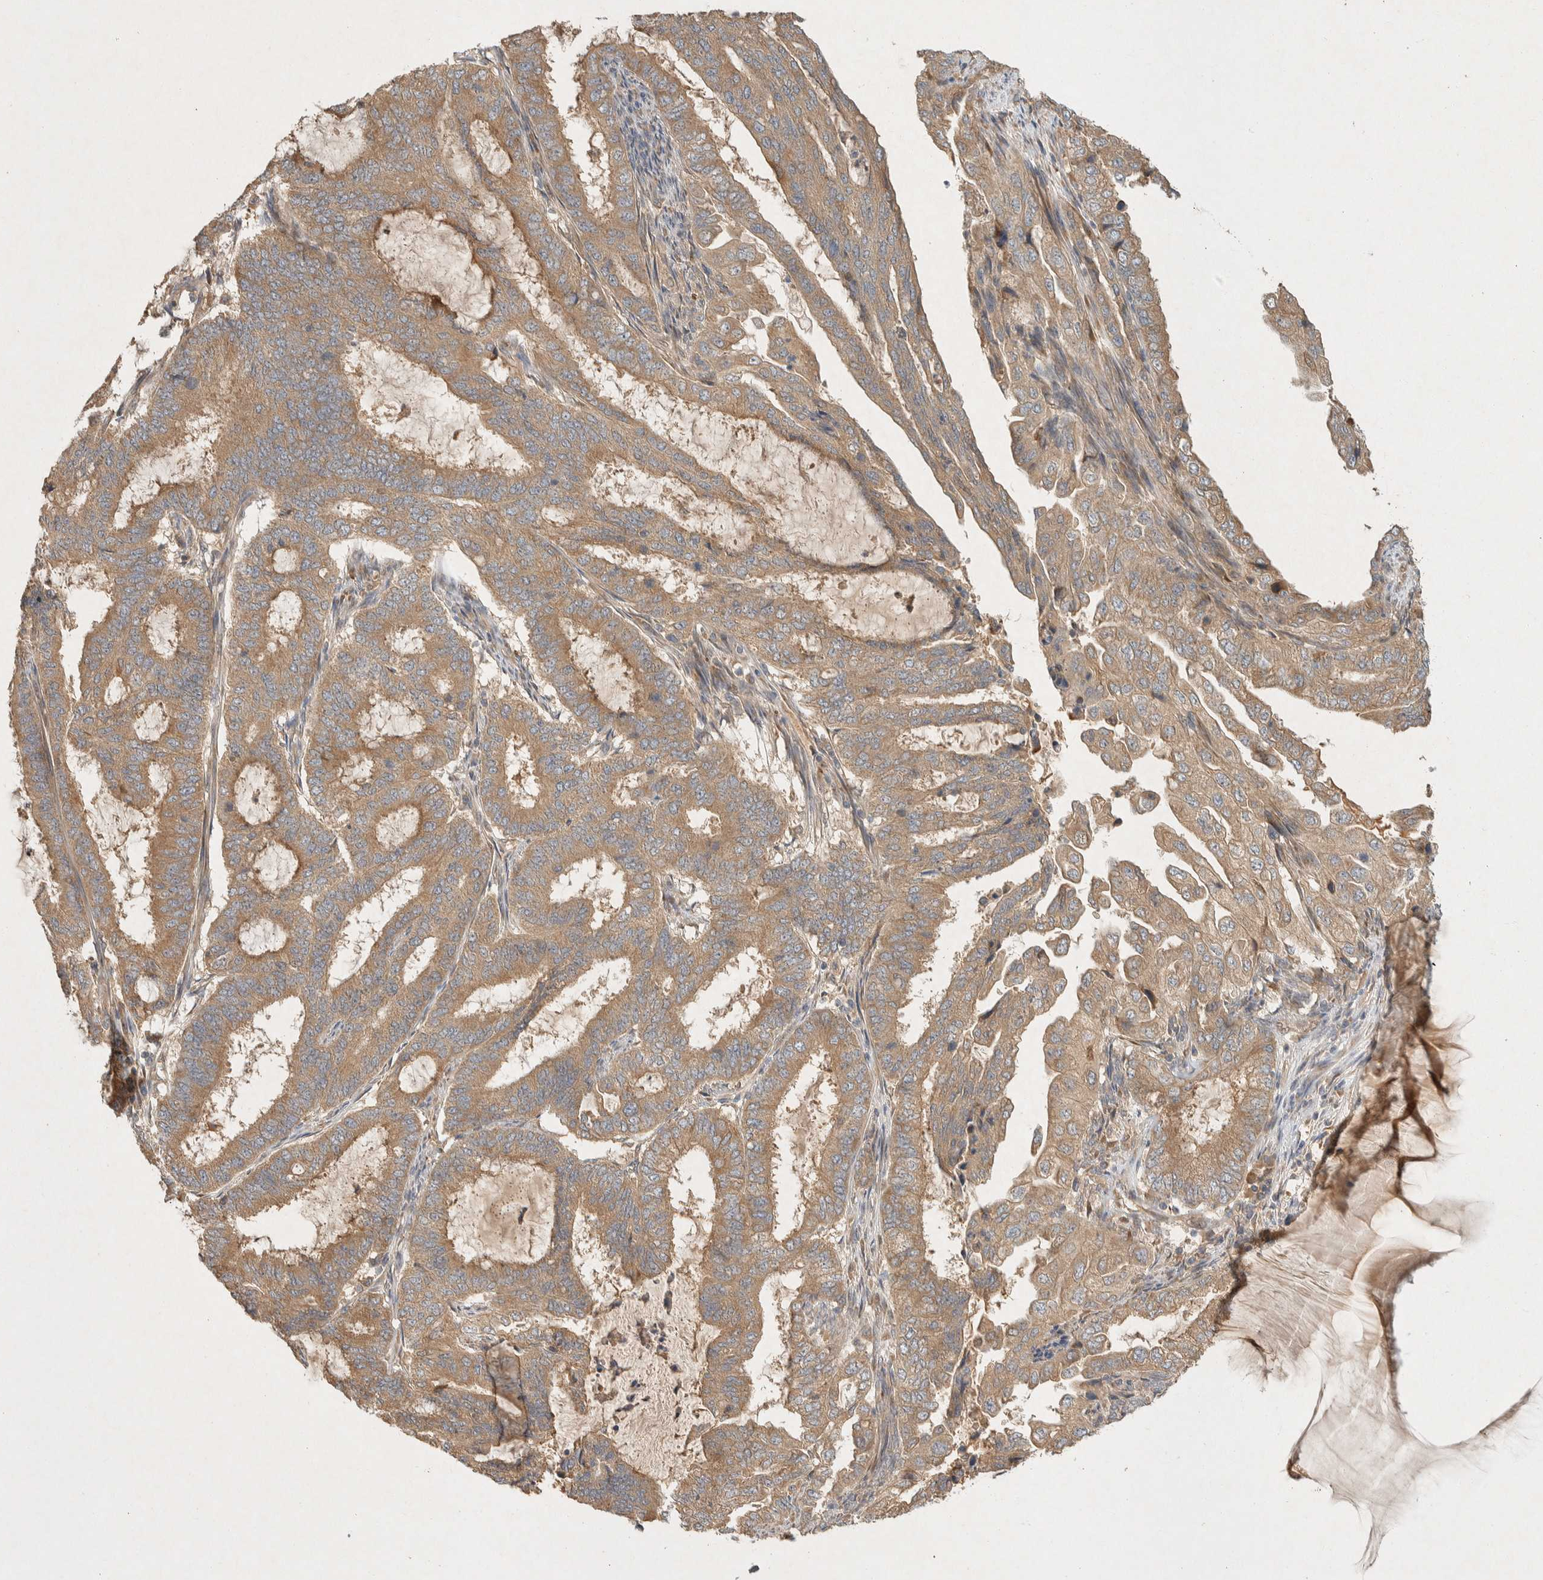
{"staining": {"intensity": "moderate", "quantity": ">75%", "location": "cytoplasmic/membranous"}, "tissue": "endometrial cancer", "cell_type": "Tumor cells", "image_type": "cancer", "snomed": [{"axis": "morphology", "description": "Adenocarcinoma, NOS"}, {"axis": "topography", "description": "Endometrium"}], "caption": "Protein expression analysis of endometrial cancer (adenocarcinoma) reveals moderate cytoplasmic/membranous positivity in approximately >75% of tumor cells.", "gene": "PXK", "patient": {"sex": "female", "age": 51}}